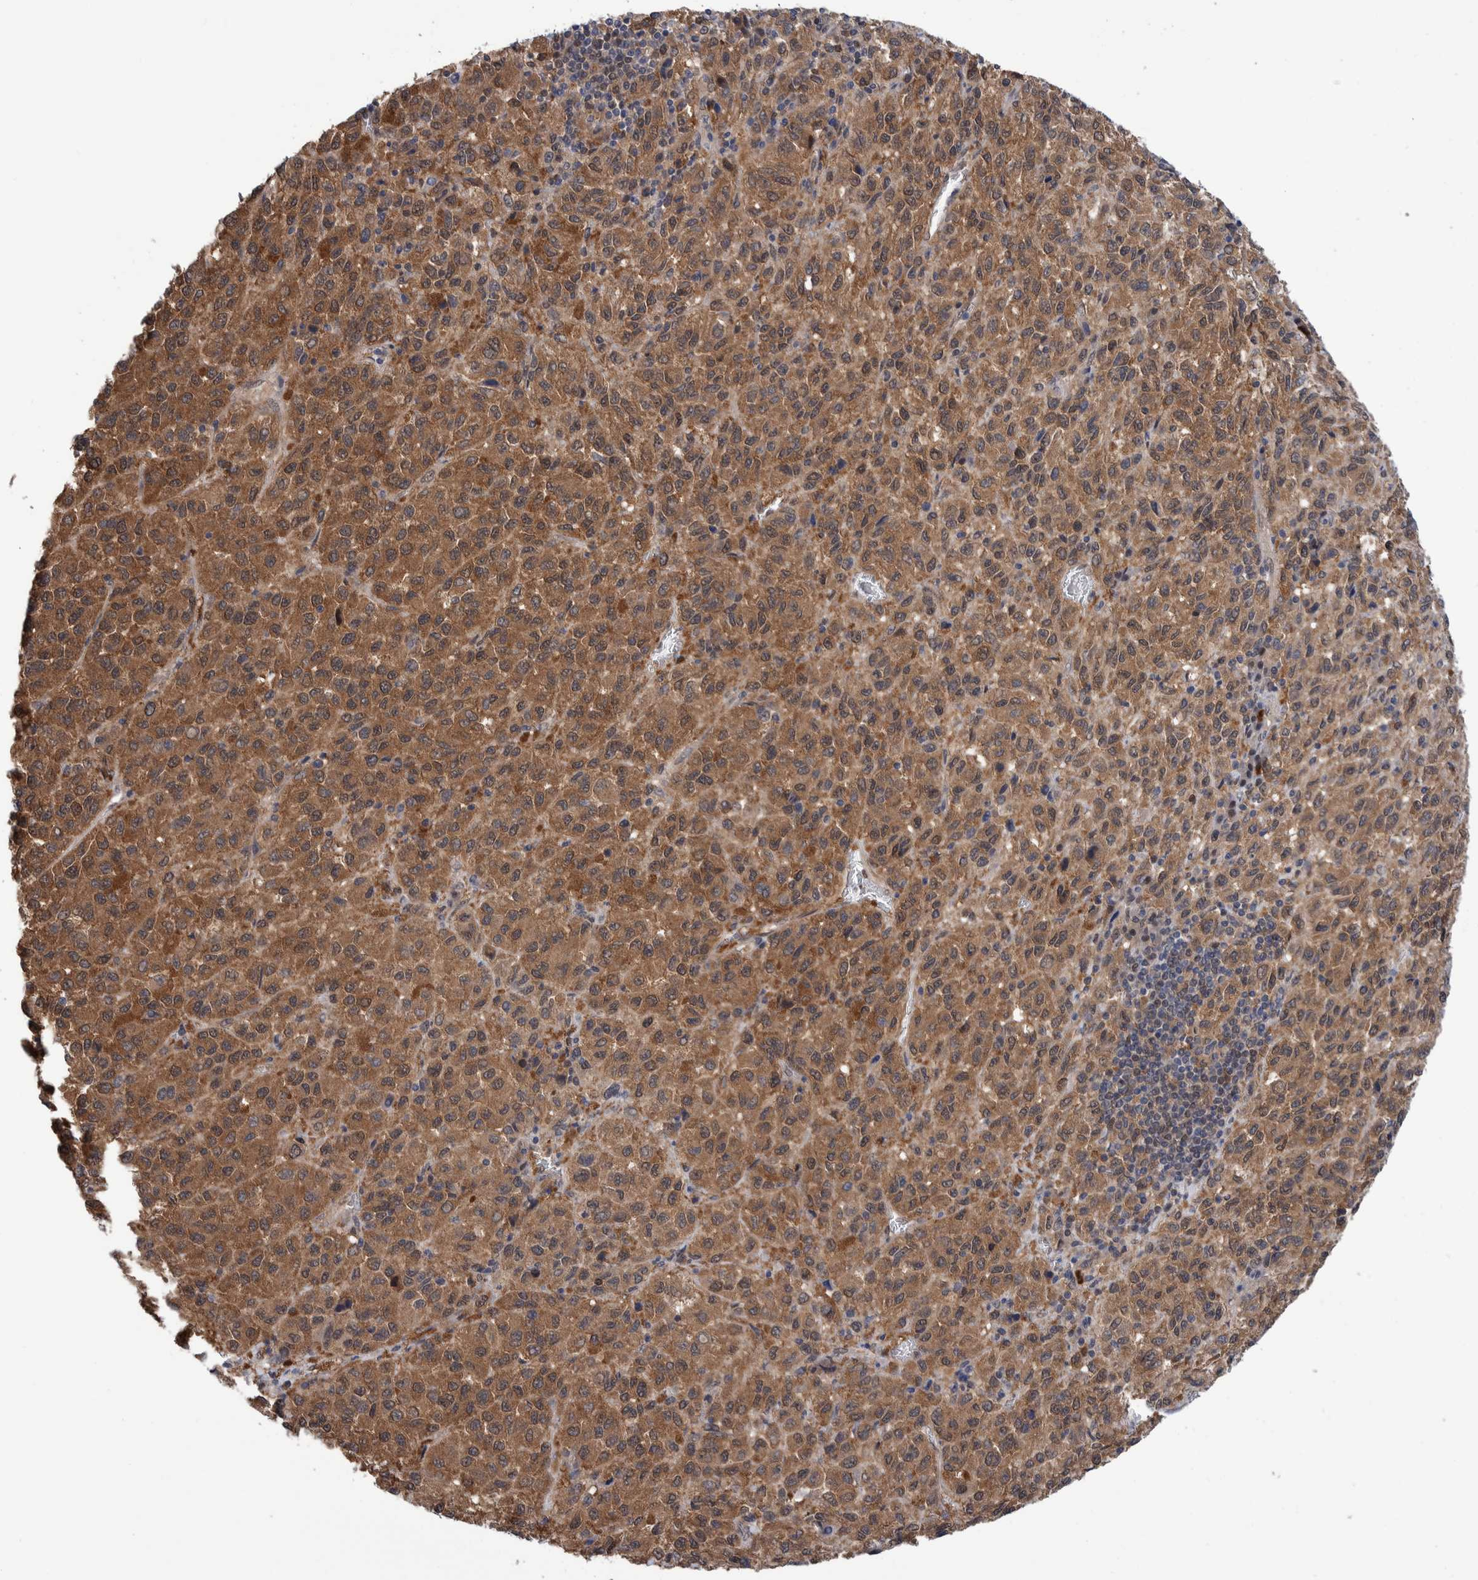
{"staining": {"intensity": "strong", "quantity": ">75%", "location": "cytoplasmic/membranous"}, "tissue": "skin cancer", "cell_type": "Tumor cells", "image_type": "cancer", "snomed": [{"axis": "morphology", "description": "Squamous cell carcinoma, NOS"}, {"axis": "topography", "description": "Skin"}], "caption": "Immunohistochemistry (IHC) micrograph of human skin cancer (squamous cell carcinoma) stained for a protein (brown), which exhibits high levels of strong cytoplasmic/membranous positivity in about >75% of tumor cells.", "gene": "PFAS", "patient": {"sex": "female", "age": 73}}